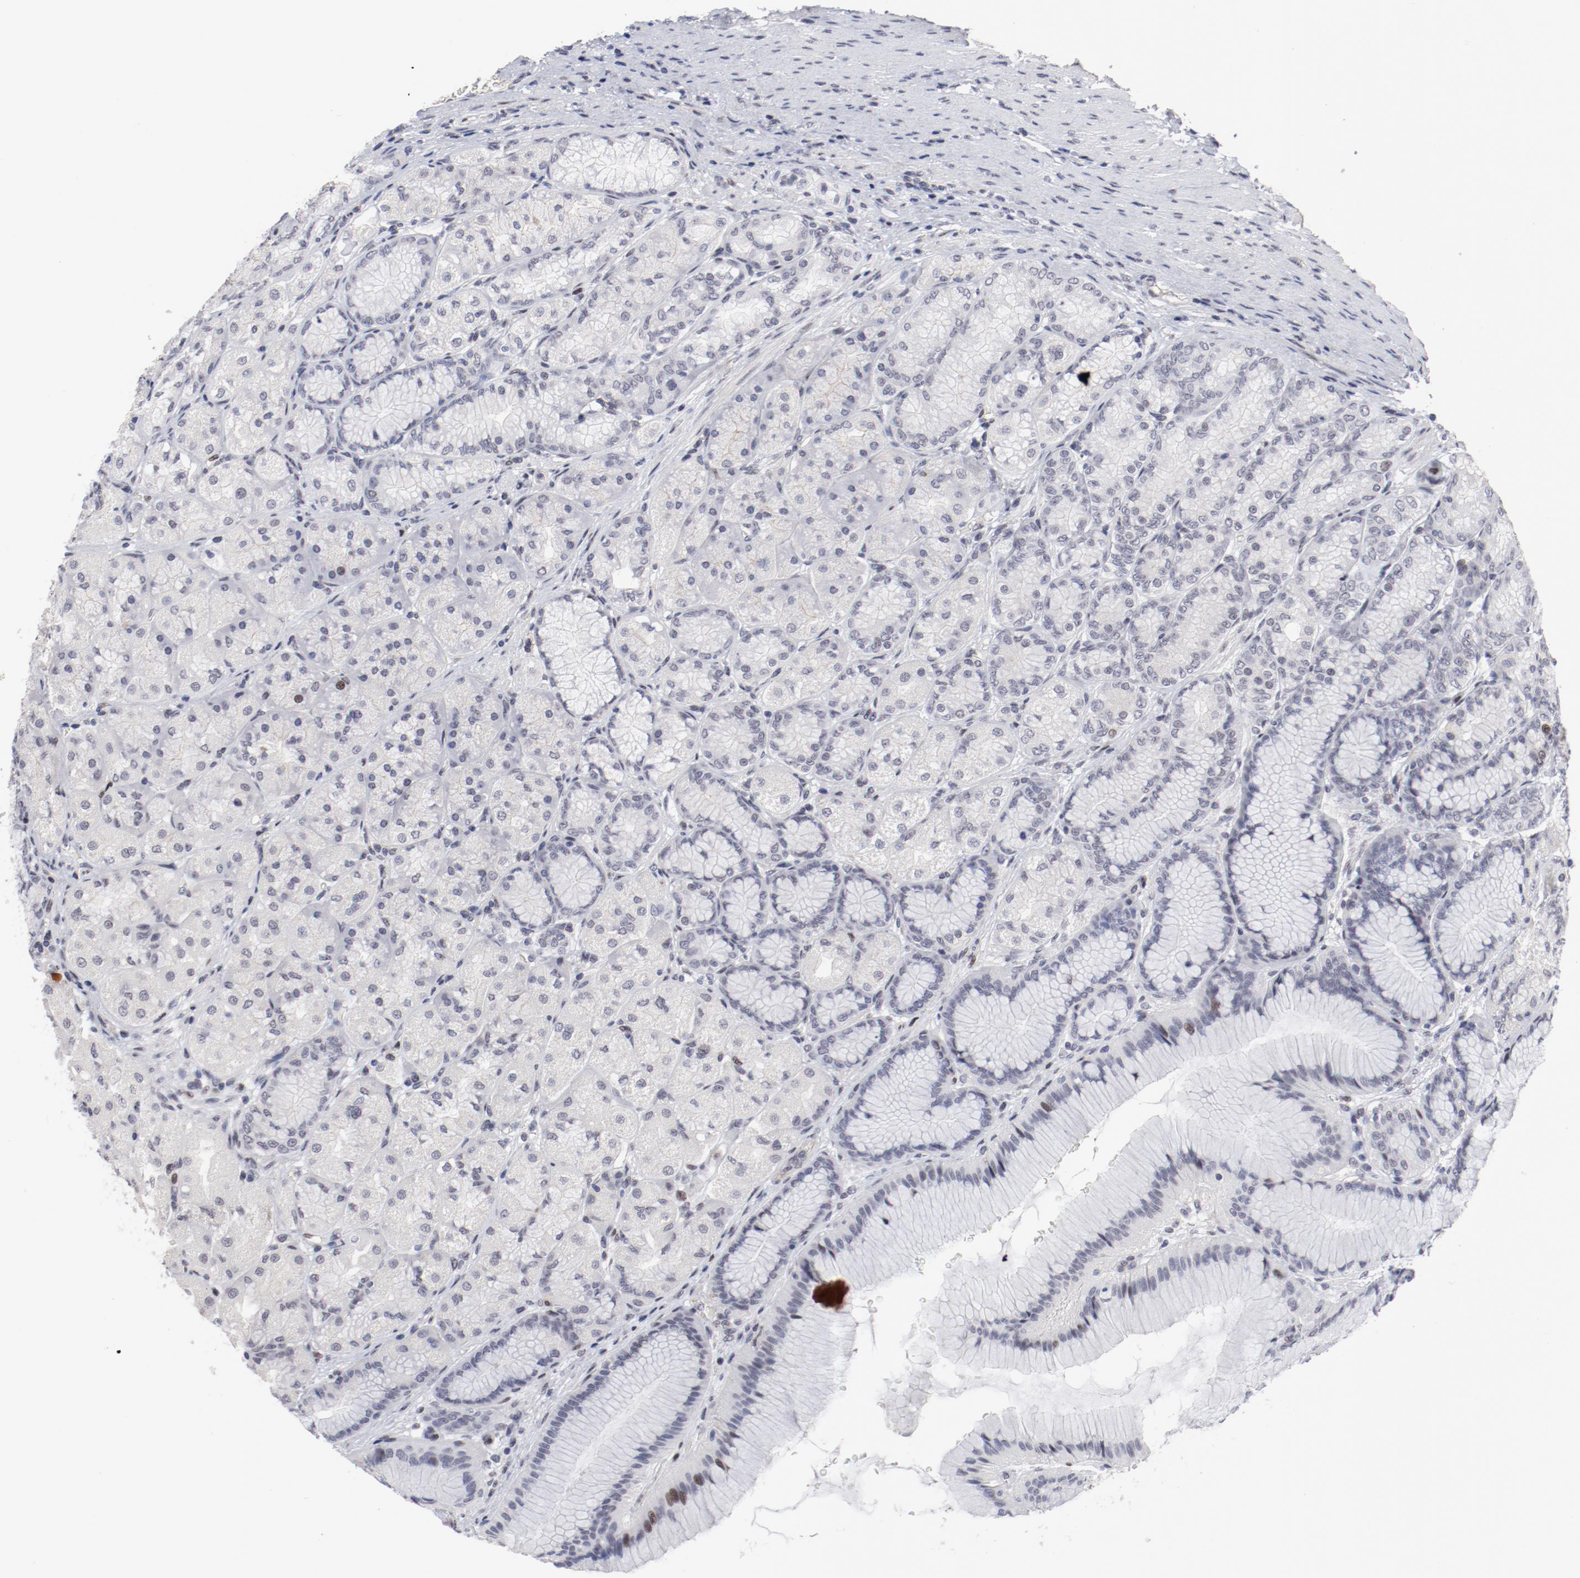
{"staining": {"intensity": "negative", "quantity": "none", "location": "none"}, "tissue": "stomach", "cell_type": "Glandular cells", "image_type": "normal", "snomed": [{"axis": "morphology", "description": "Normal tissue, NOS"}, {"axis": "morphology", "description": "Adenocarcinoma, NOS"}, {"axis": "topography", "description": "Stomach"}, {"axis": "topography", "description": "Stomach, lower"}], "caption": "DAB (3,3'-diaminobenzidine) immunohistochemical staining of normal stomach displays no significant positivity in glandular cells. The staining is performed using DAB brown chromogen with nuclei counter-stained in using hematoxylin.", "gene": "FSCB", "patient": {"sex": "female", "age": 65}}